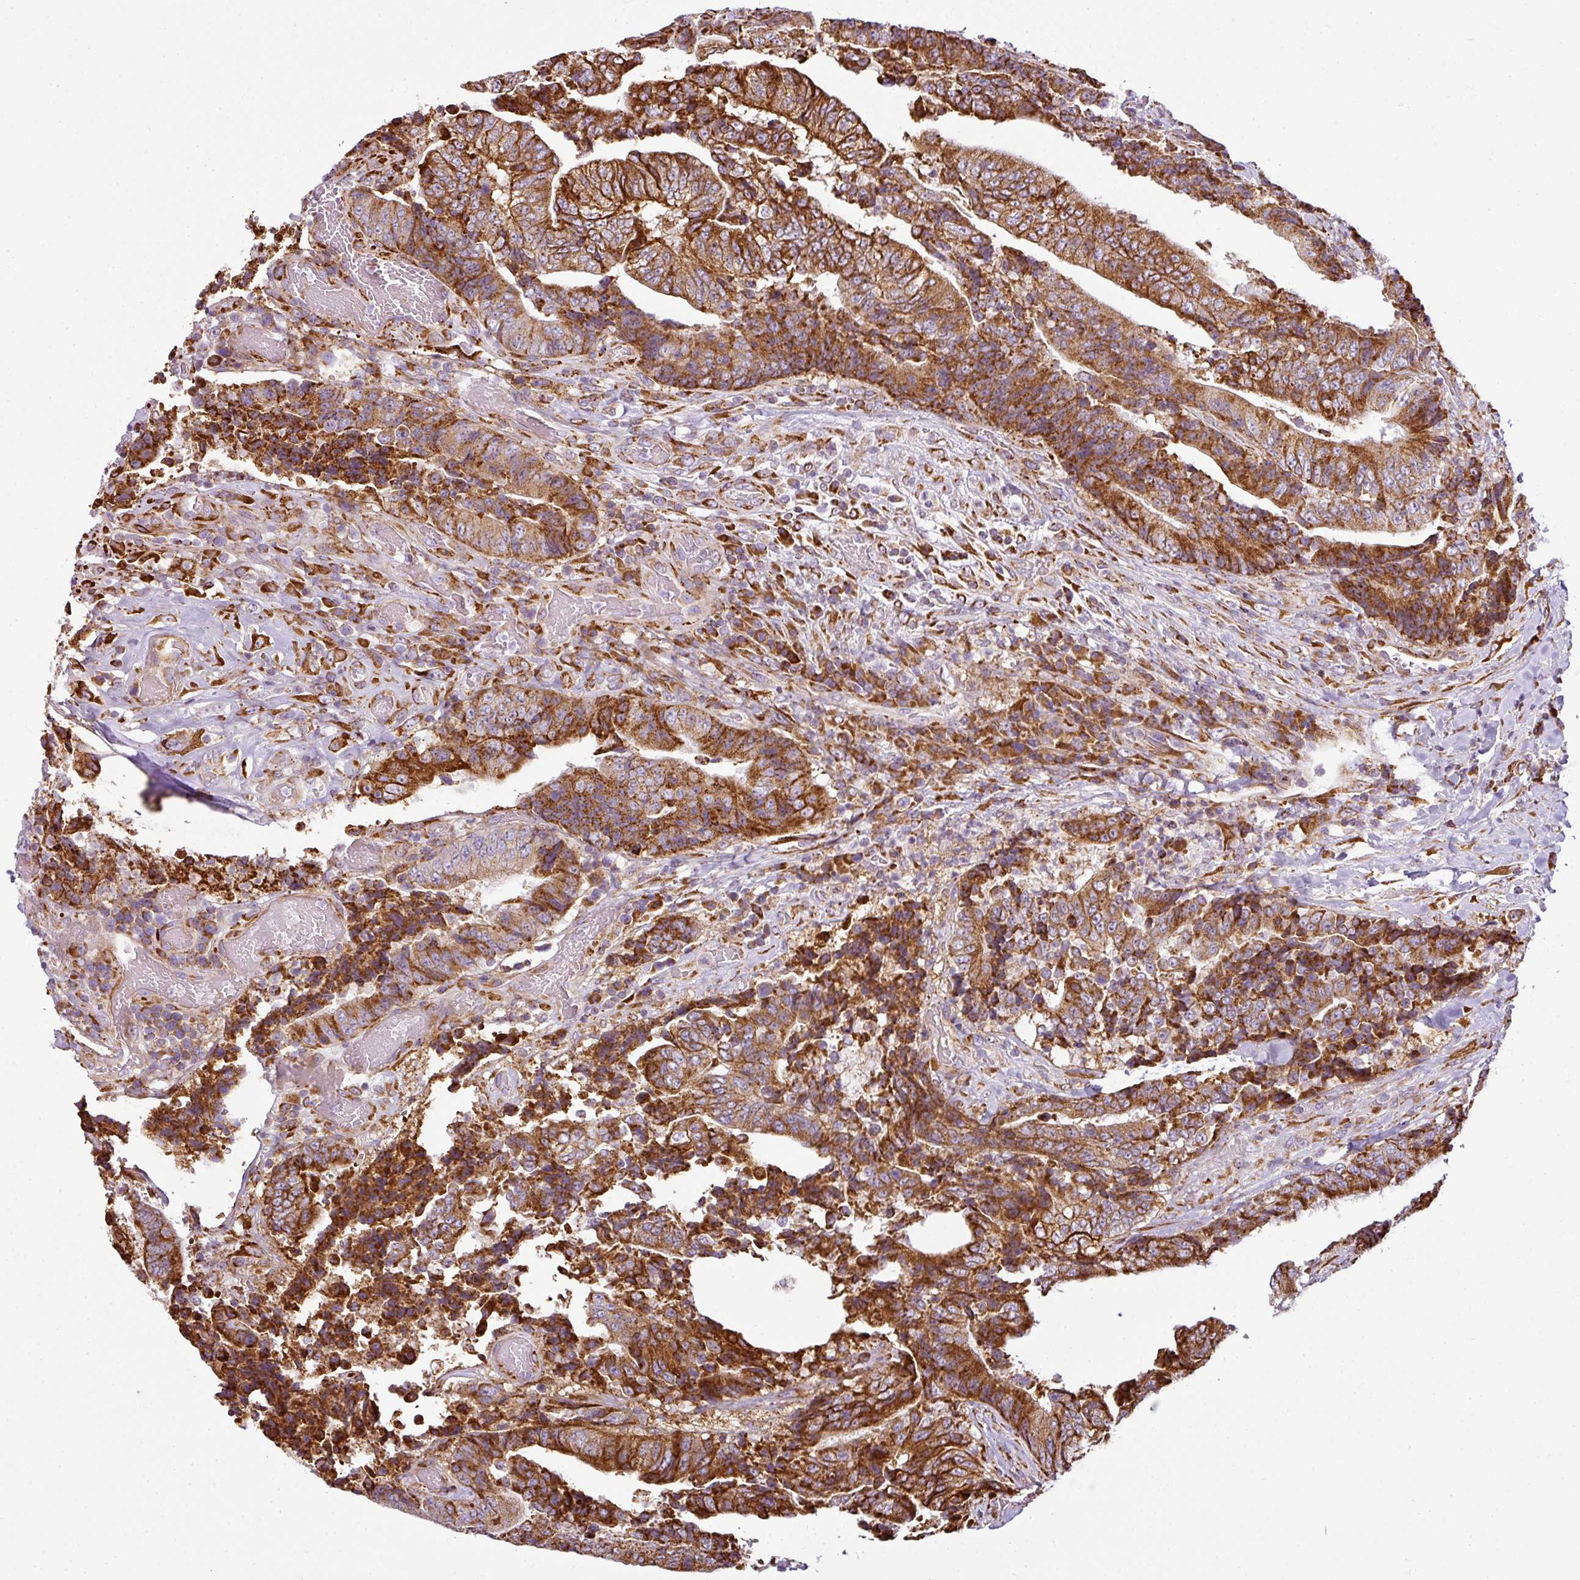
{"staining": {"intensity": "strong", "quantity": ">75%", "location": "cytoplasmic/membranous"}, "tissue": "colorectal cancer", "cell_type": "Tumor cells", "image_type": "cancer", "snomed": [{"axis": "morphology", "description": "Adenocarcinoma, NOS"}, {"axis": "topography", "description": "Rectum"}], "caption": "Colorectal cancer tissue displays strong cytoplasmic/membranous positivity in approximately >75% of tumor cells Nuclei are stained in blue.", "gene": "ANKRD18A", "patient": {"sex": "male", "age": 72}}